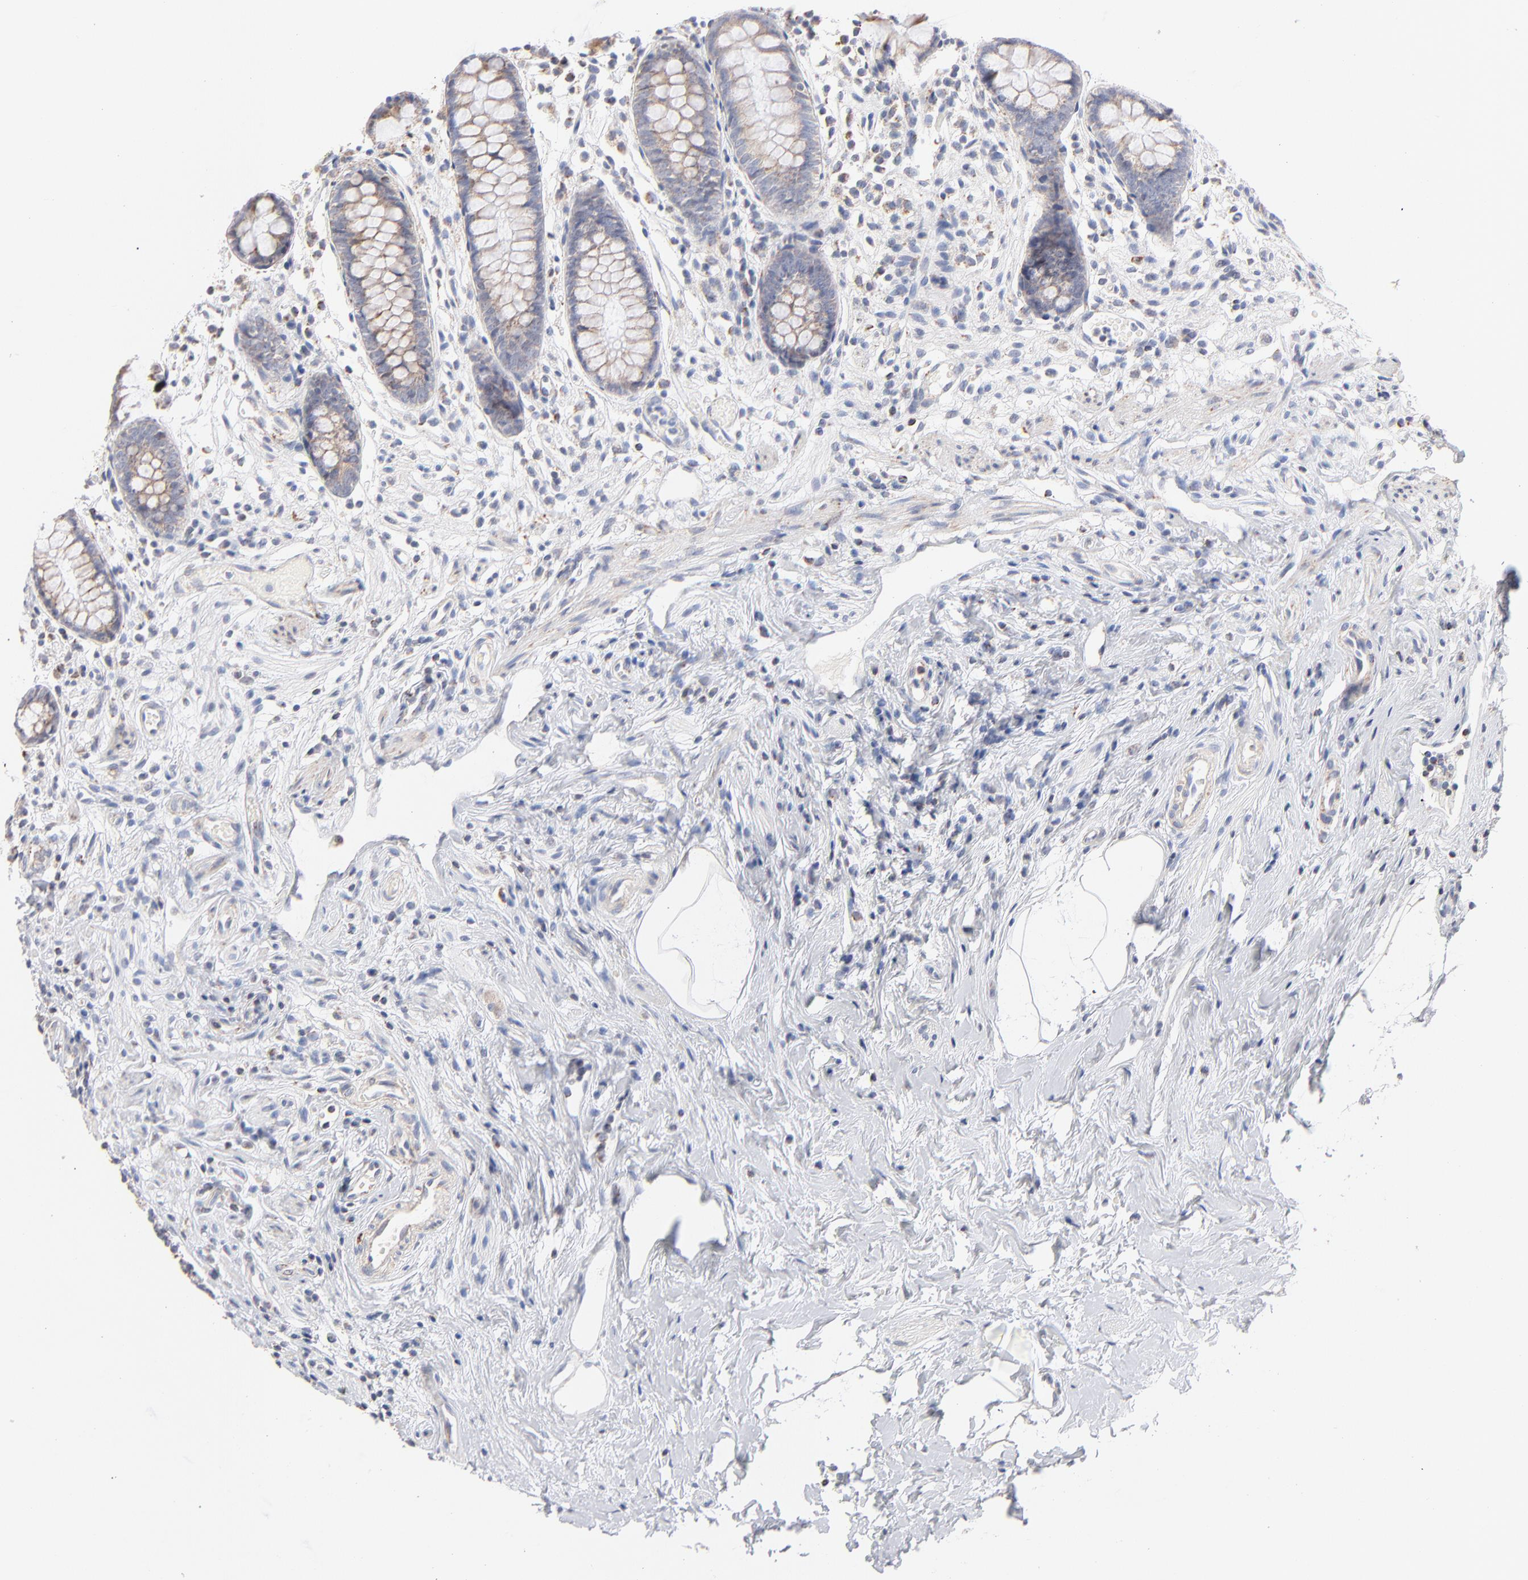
{"staining": {"intensity": "moderate", "quantity": ">75%", "location": "cytoplasmic/membranous"}, "tissue": "appendix", "cell_type": "Glandular cells", "image_type": "normal", "snomed": [{"axis": "morphology", "description": "Normal tissue, NOS"}, {"axis": "topography", "description": "Appendix"}], "caption": "About >75% of glandular cells in normal human appendix demonstrate moderate cytoplasmic/membranous protein positivity as visualized by brown immunohistochemical staining.", "gene": "MRPL58", "patient": {"sex": "male", "age": 38}}